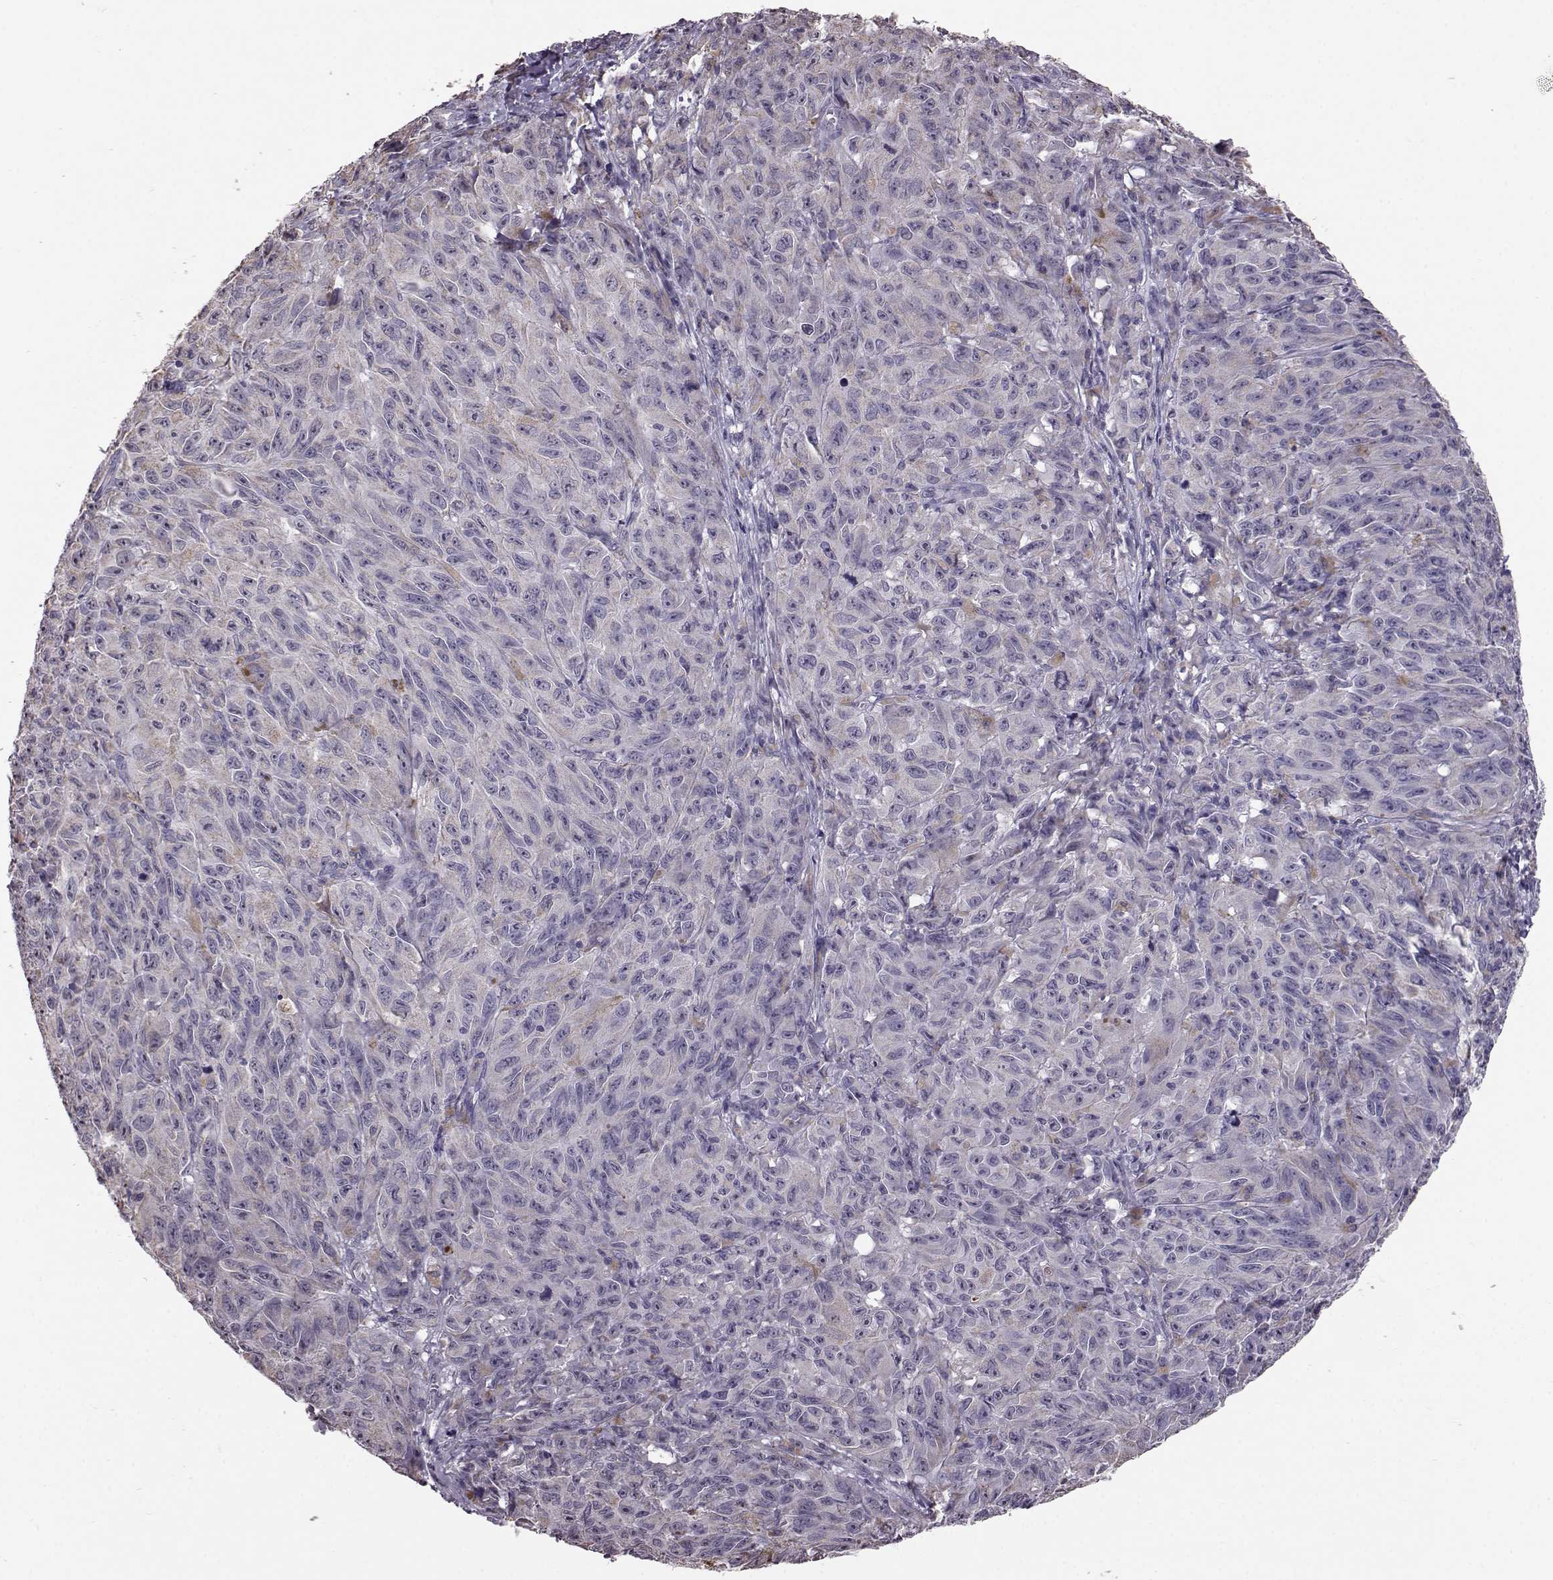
{"staining": {"intensity": "negative", "quantity": "none", "location": "none"}, "tissue": "melanoma", "cell_type": "Tumor cells", "image_type": "cancer", "snomed": [{"axis": "morphology", "description": "Malignant melanoma, NOS"}, {"axis": "topography", "description": "Vulva, labia, clitoris and Bartholin´s gland, NO"}], "caption": "This is an immunohistochemistry image of human malignant melanoma. There is no staining in tumor cells.", "gene": "ALDH3A1", "patient": {"sex": "female", "age": 75}}